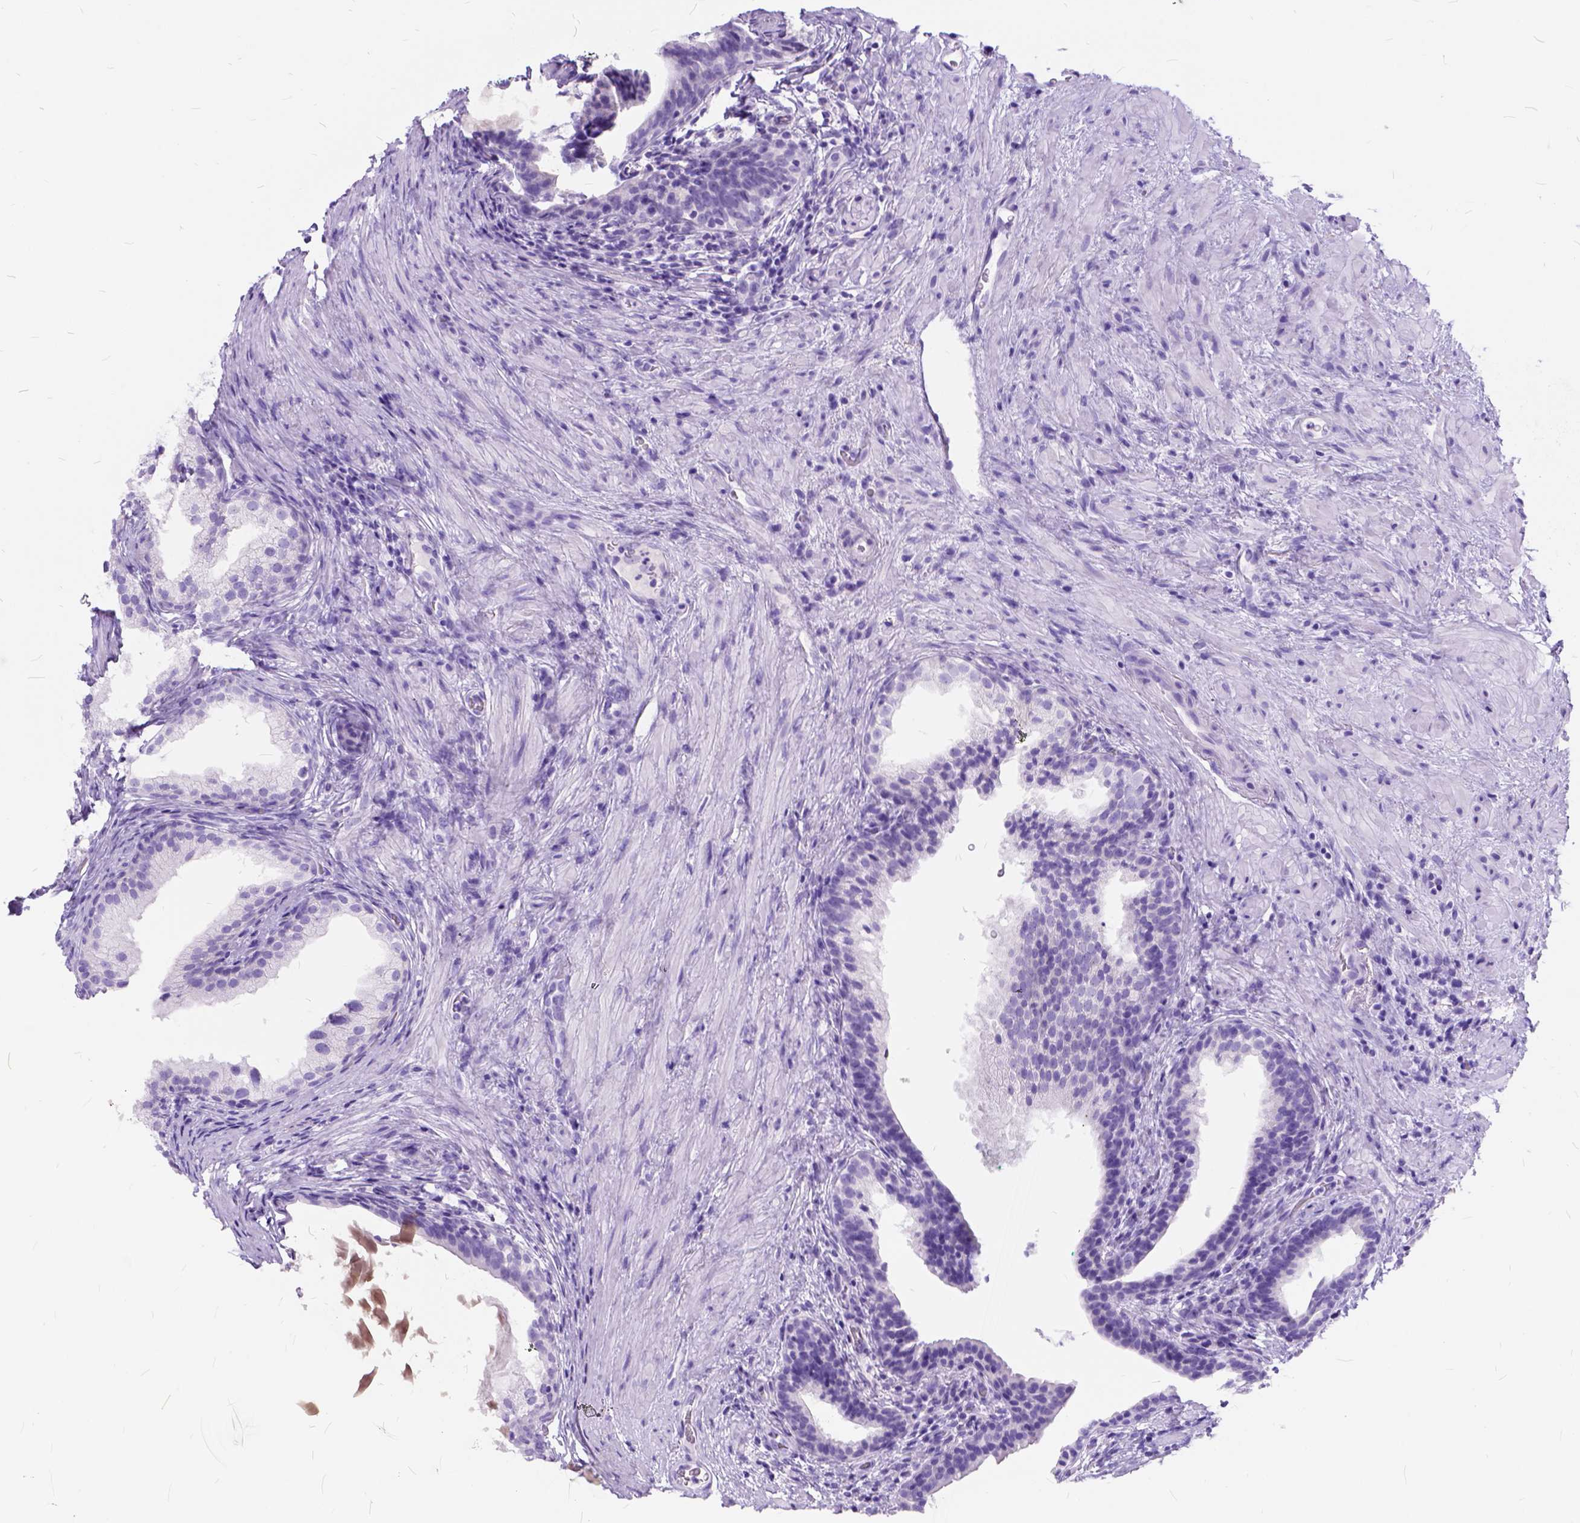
{"staining": {"intensity": "negative", "quantity": "none", "location": "none"}, "tissue": "prostate cancer", "cell_type": "Tumor cells", "image_type": "cancer", "snomed": [{"axis": "morphology", "description": "Adenocarcinoma, Low grade"}, {"axis": "topography", "description": "Prostate and seminal vesicle, NOS"}], "caption": "Photomicrograph shows no significant protein expression in tumor cells of prostate cancer.", "gene": "C1QTNF3", "patient": {"sex": "male", "age": 71}}